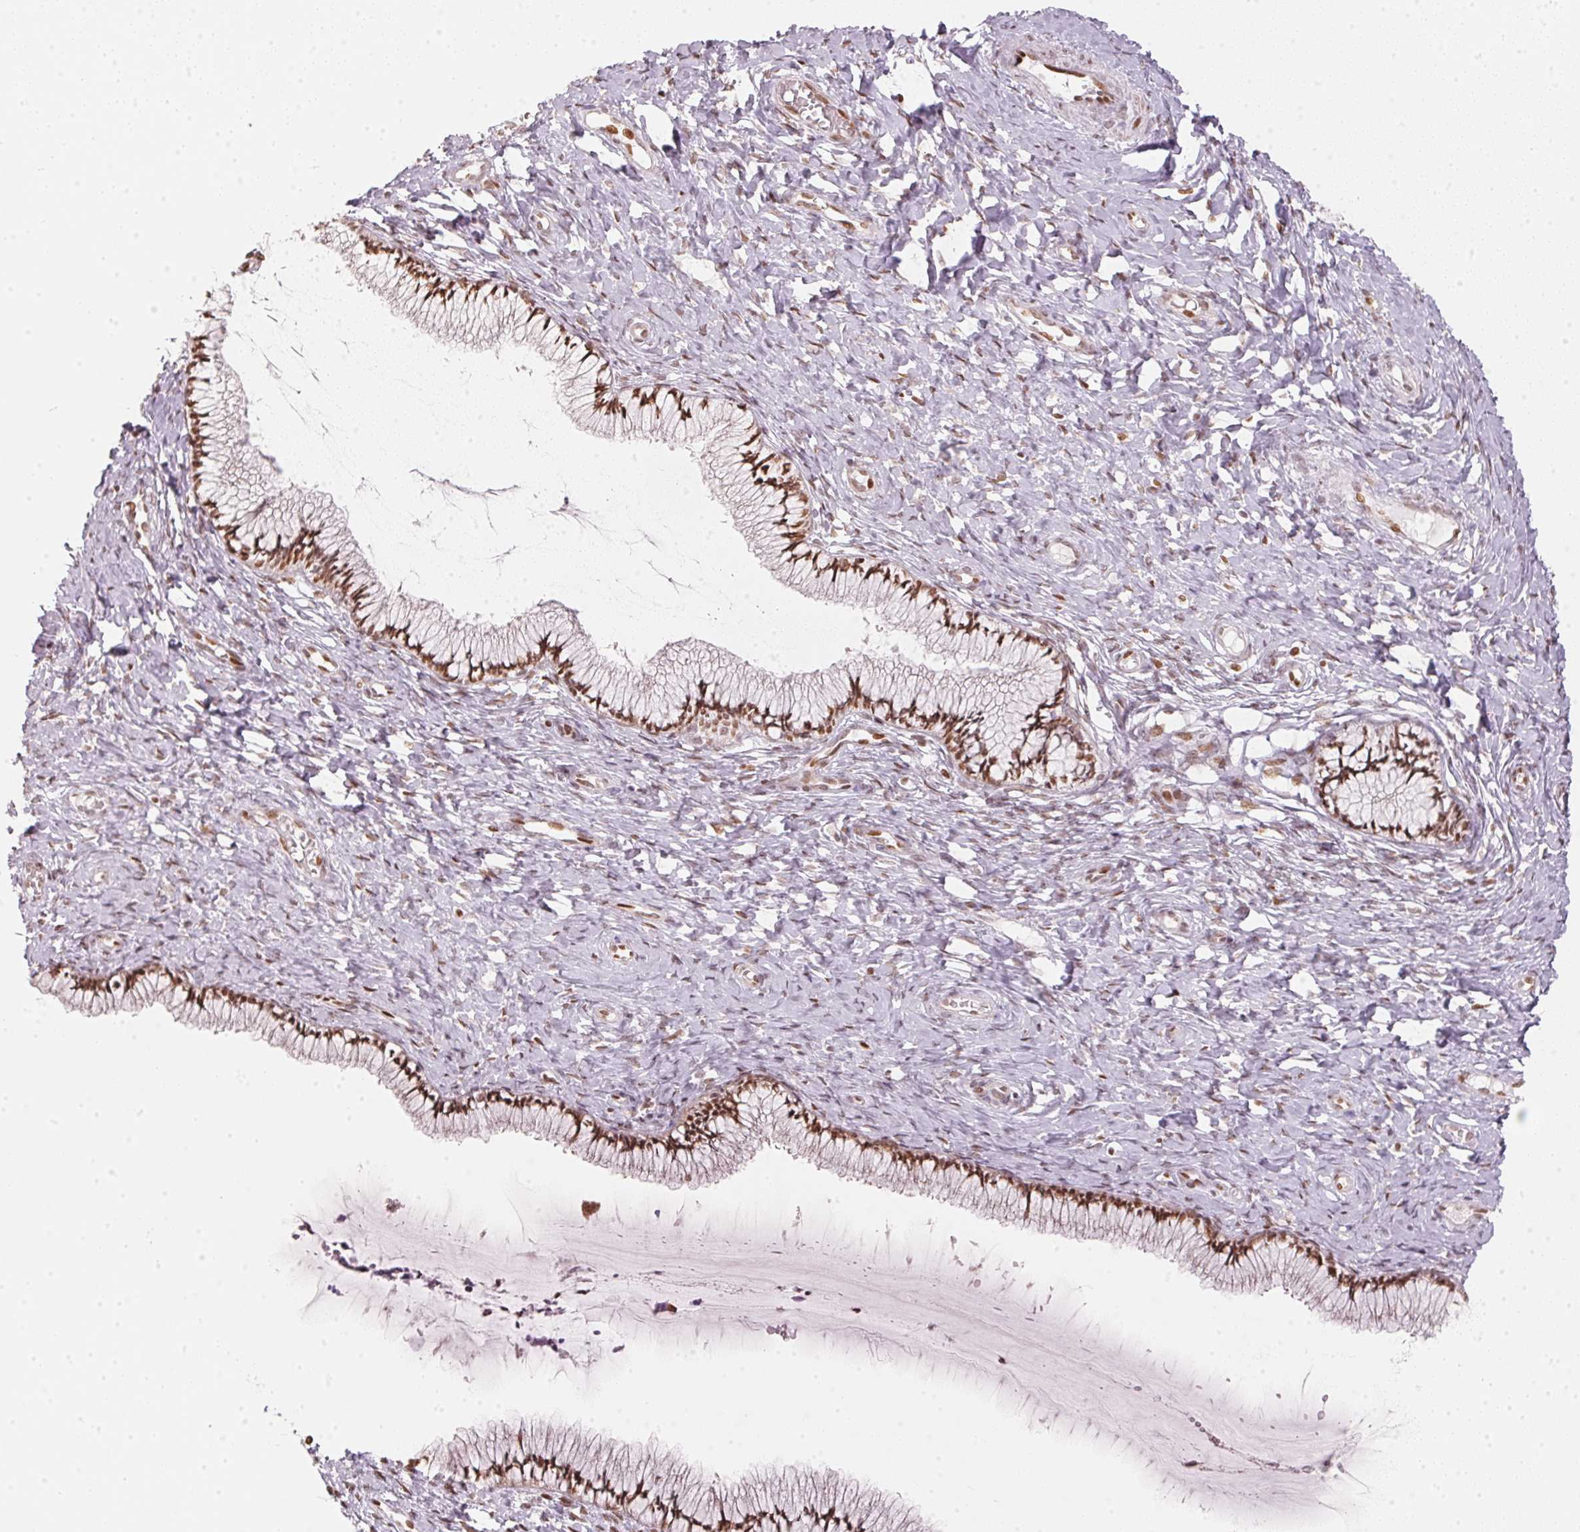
{"staining": {"intensity": "moderate", "quantity": ">75%", "location": "nuclear"}, "tissue": "cervix", "cell_type": "Glandular cells", "image_type": "normal", "snomed": [{"axis": "morphology", "description": "Normal tissue, NOS"}, {"axis": "topography", "description": "Cervix"}], "caption": "IHC of unremarkable human cervix shows medium levels of moderate nuclear positivity in approximately >75% of glandular cells.", "gene": "KAT6A", "patient": {"sex": "female", "age": 37}}